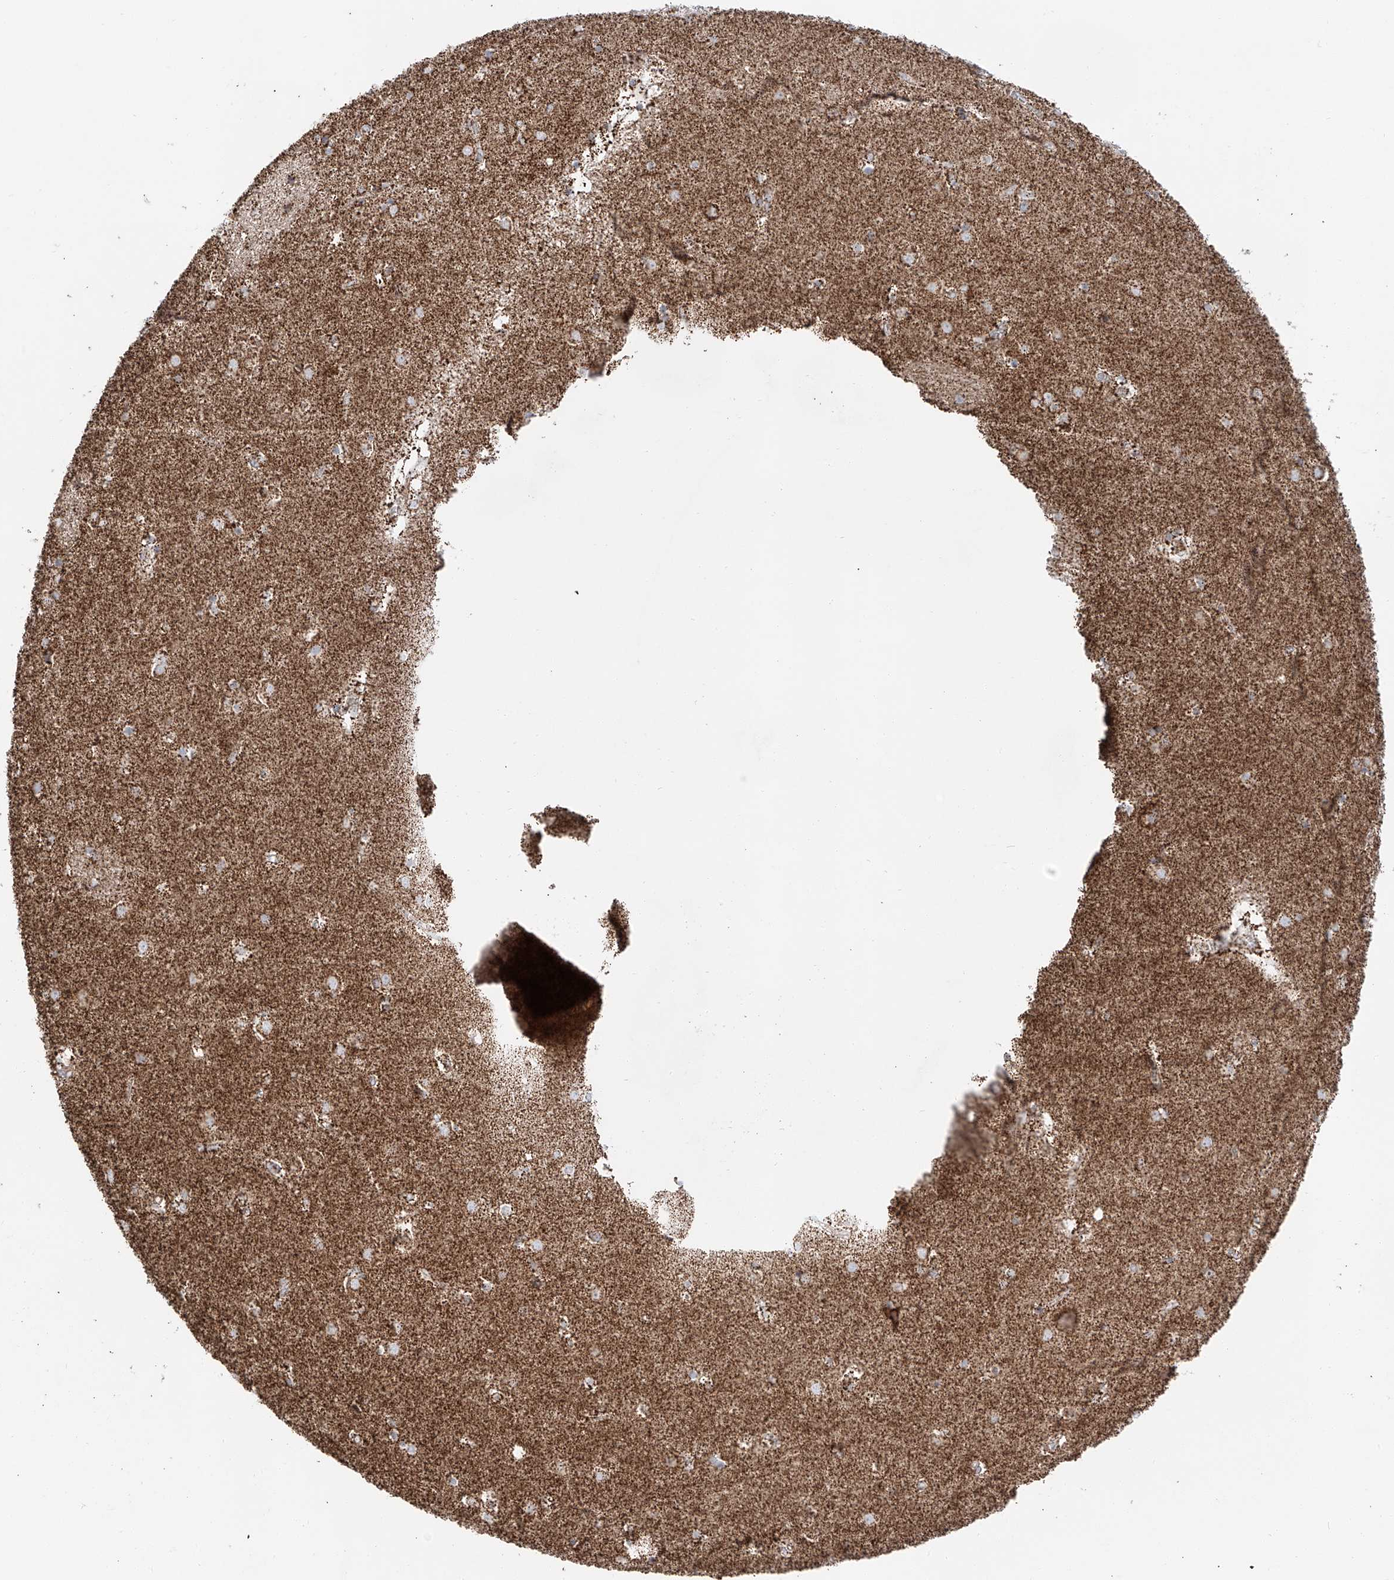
{"staining": {"intensity": "moderate", "quantity": ">75%", "location": "cytoplasmic/membranous"}, "tissue": "caudate", "cell_type": "Glial cells", "image_type": "normal", "snomed": [{"axis": "morphology", "description": "Normal tissue, NOS"}, {"axis": "topography", "description": "Lateral ventricle wall"}], "caption": "Protein staining of normal caudate exhibits moderate cytoplasmic/membranous positivity in about >75% of glial cells.", "gene": "TTC27", "patient": {"sex": "male", "age": 70}}